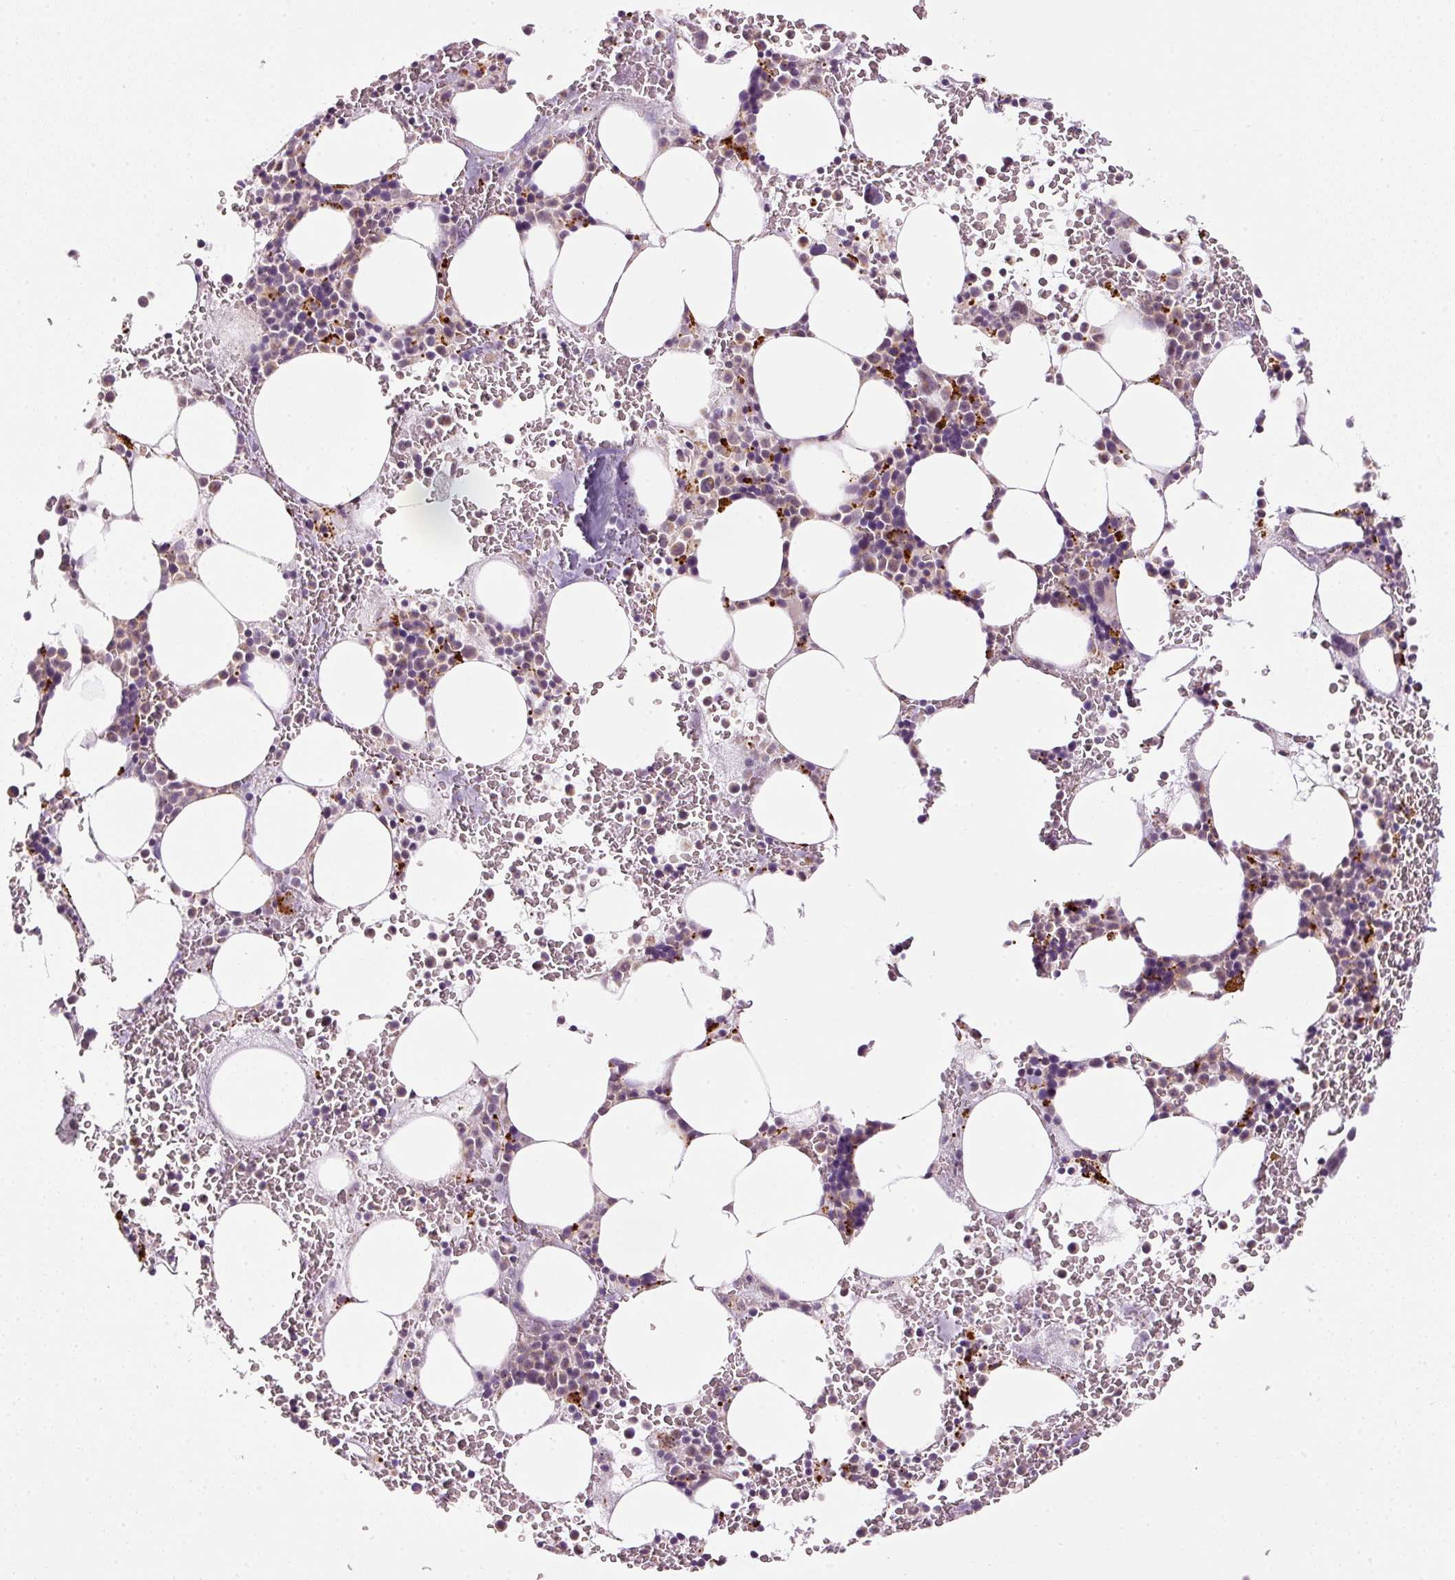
{"staining": {"intensity": "moderate", "quantity": "<25%", "location": "cytoplasmic/membranous"}, "tissue": "bone marrow", "cell_type": "Hematopoietic cells", "image_type": "normal", "snomed": [{"axis": "morphology", "description": "Normal tissue, NOS"}, {"axis": "topography", "description": "Bone marrow"}], "caption": "Protein analysis of normal bone marrow shows moderate cytoplasmic/membranous positivity in about <25% of hematopoietic cells.", "gene": "ZNF639", "patient": {"sex": "male", "age": 62}}